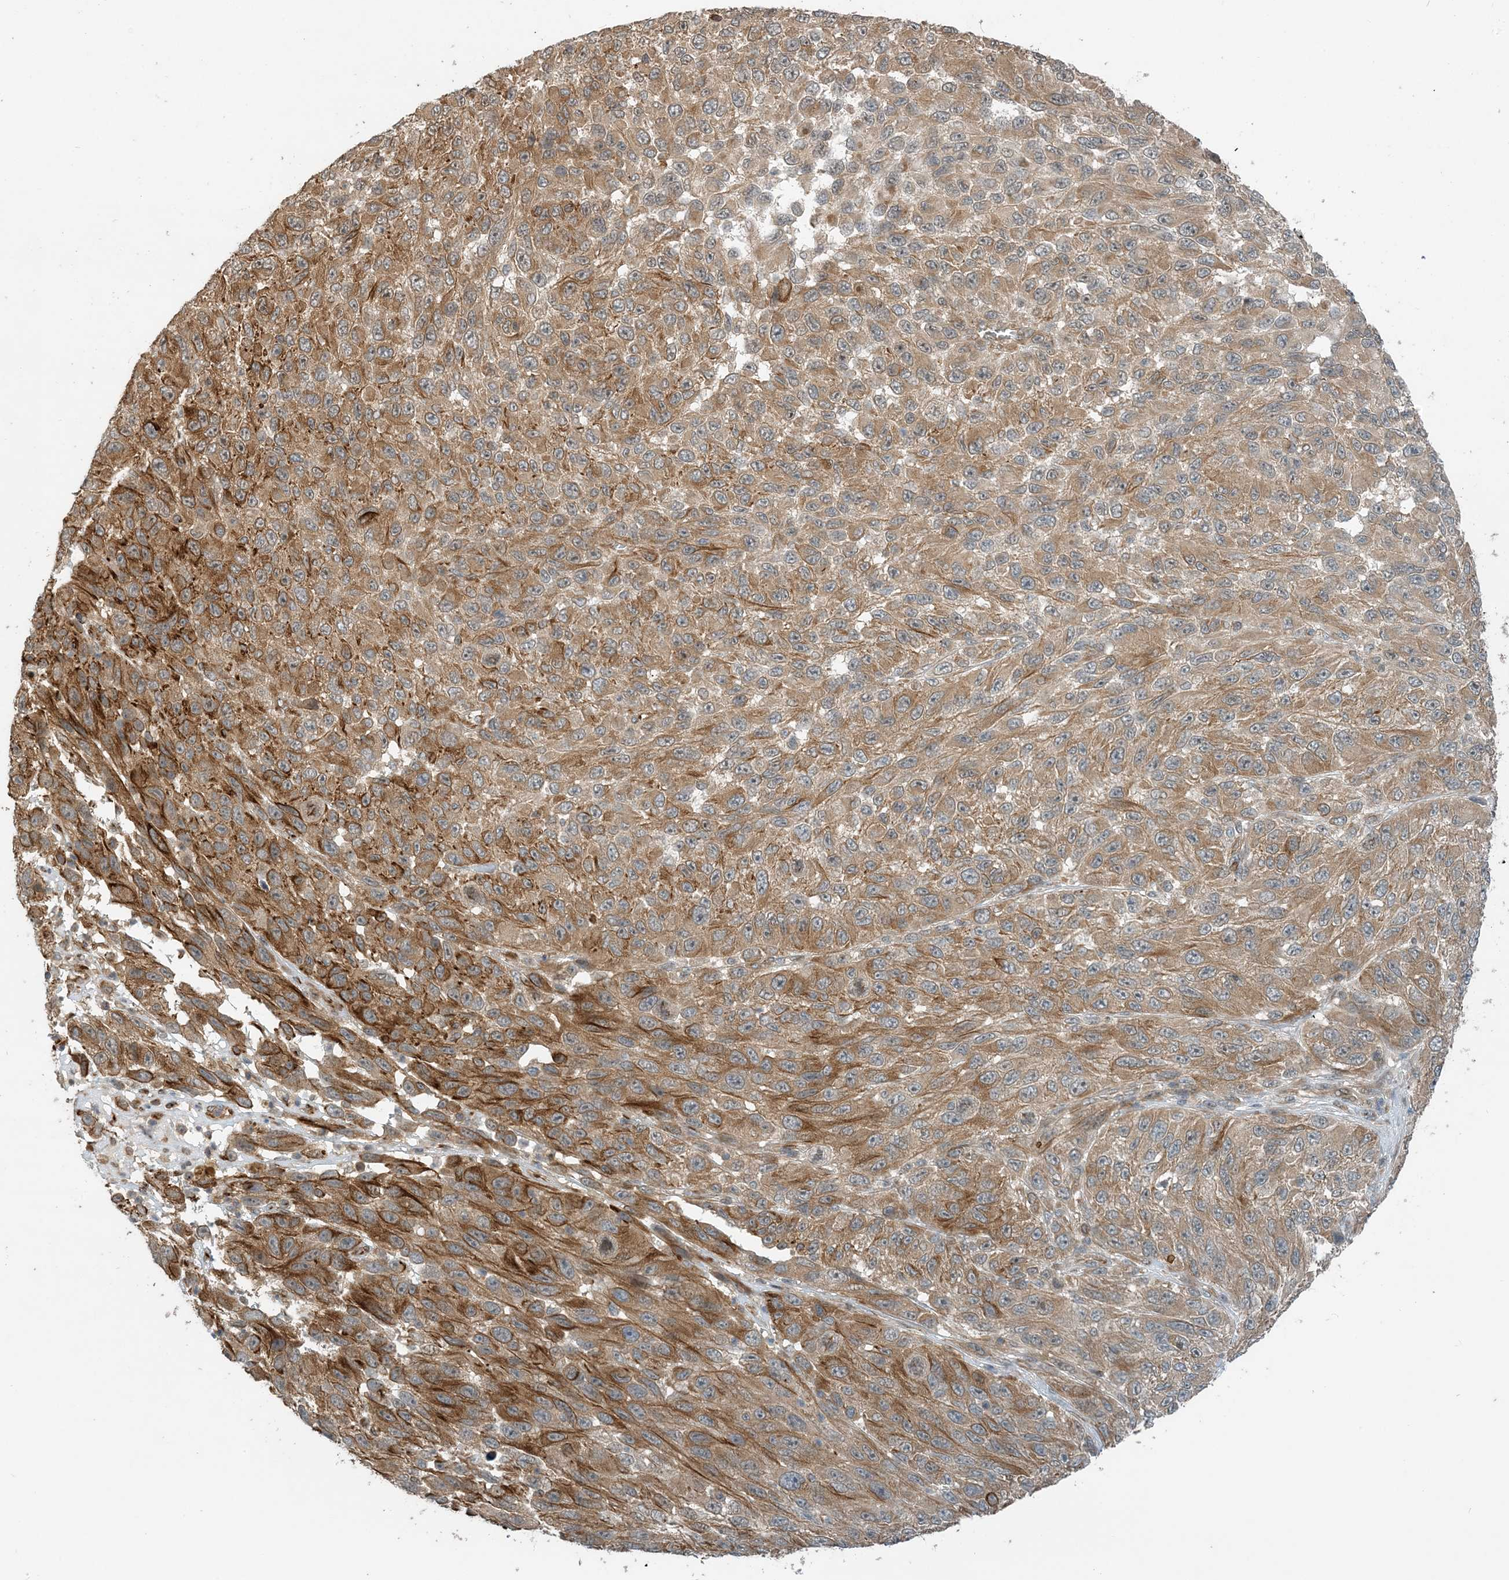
{"staining": {"intensity": "moderate", "quantity": ">75%", "location": "cytoplasmic/membranous"}, "tissue": "melanoma", "cell_type": "Tumor cells", "image_type": "cancer", "snomed": [{"axis": "morphology", "description": "Malignant melanoma, NOS"}, {"axis": "topography", "description": "Skin"}], "caption": "Immunohistochemical staining of melanoma shows medium levels of moderate cytoplasmic/membranous positivity in about >75% of tumor cells. (DAB (3,3'-diaminobenzidine) = brown stain, brightfield microscopy at high magnification).", "gene": "ZBTB3", "patient": {"sex": "female", "age": 96}}